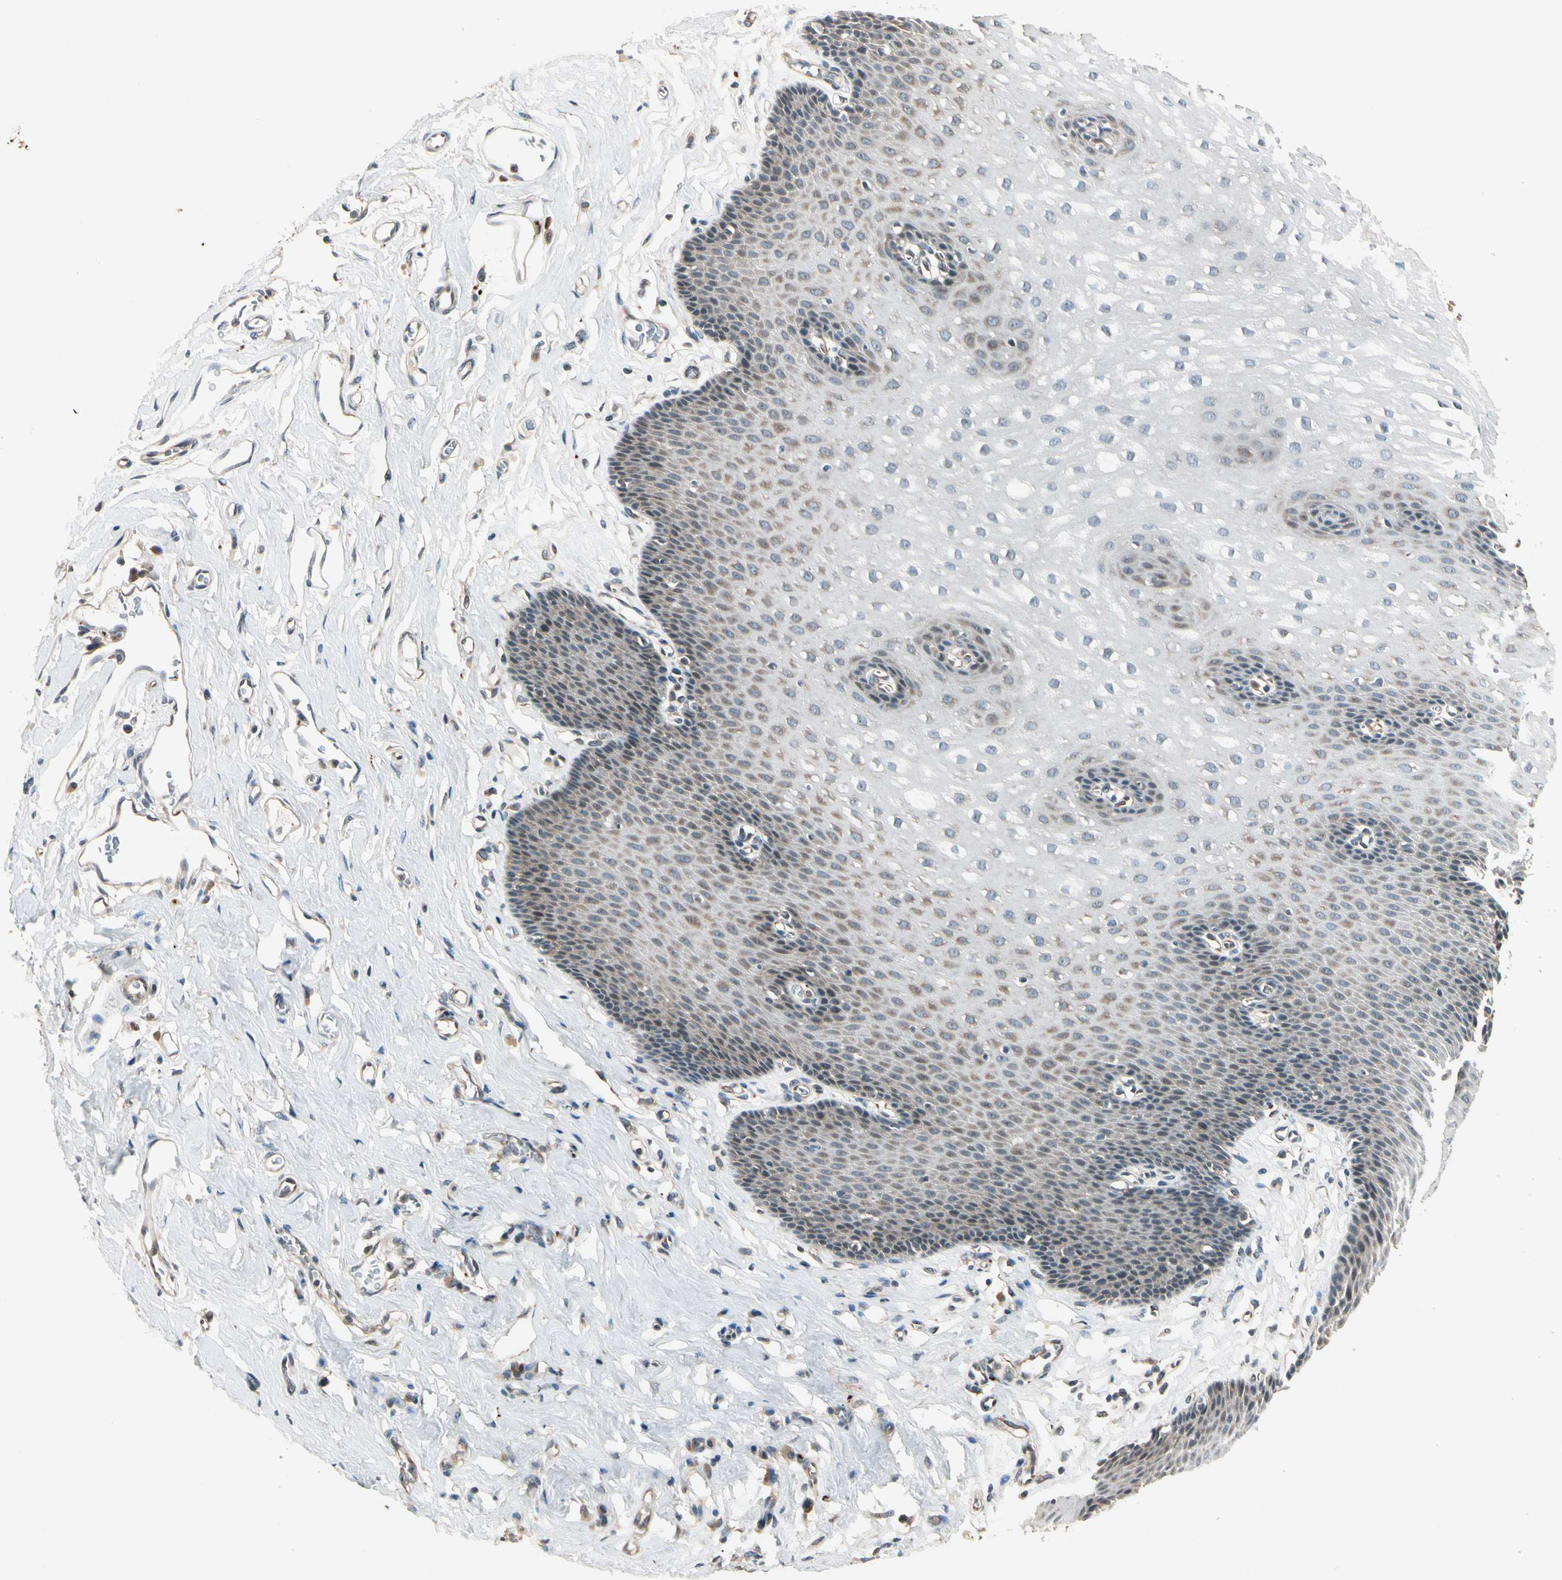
{"staining": {"intensity": "weak", "quantity": ">75%", "location": "cytoplasmic/membranous"}, "tissue": "esophagus", "cell_type": "Squamous epithelial cells", "image_type": "normal", "snomed": [{"axis": "morphology", "description": "Normal tissue, NOS"}, {"axis": "topography", "description": "Esophagus"}], "caption": "IHC histopathology image of unremarkable human esophagus stained for a protein (brown), which demonstrates low levels of weak cytoplasmic/membranous expression in about >75% of squamous epithelial cells.", "gene": "ROCK2", "patient": {"sex": "male", "age": 70}}